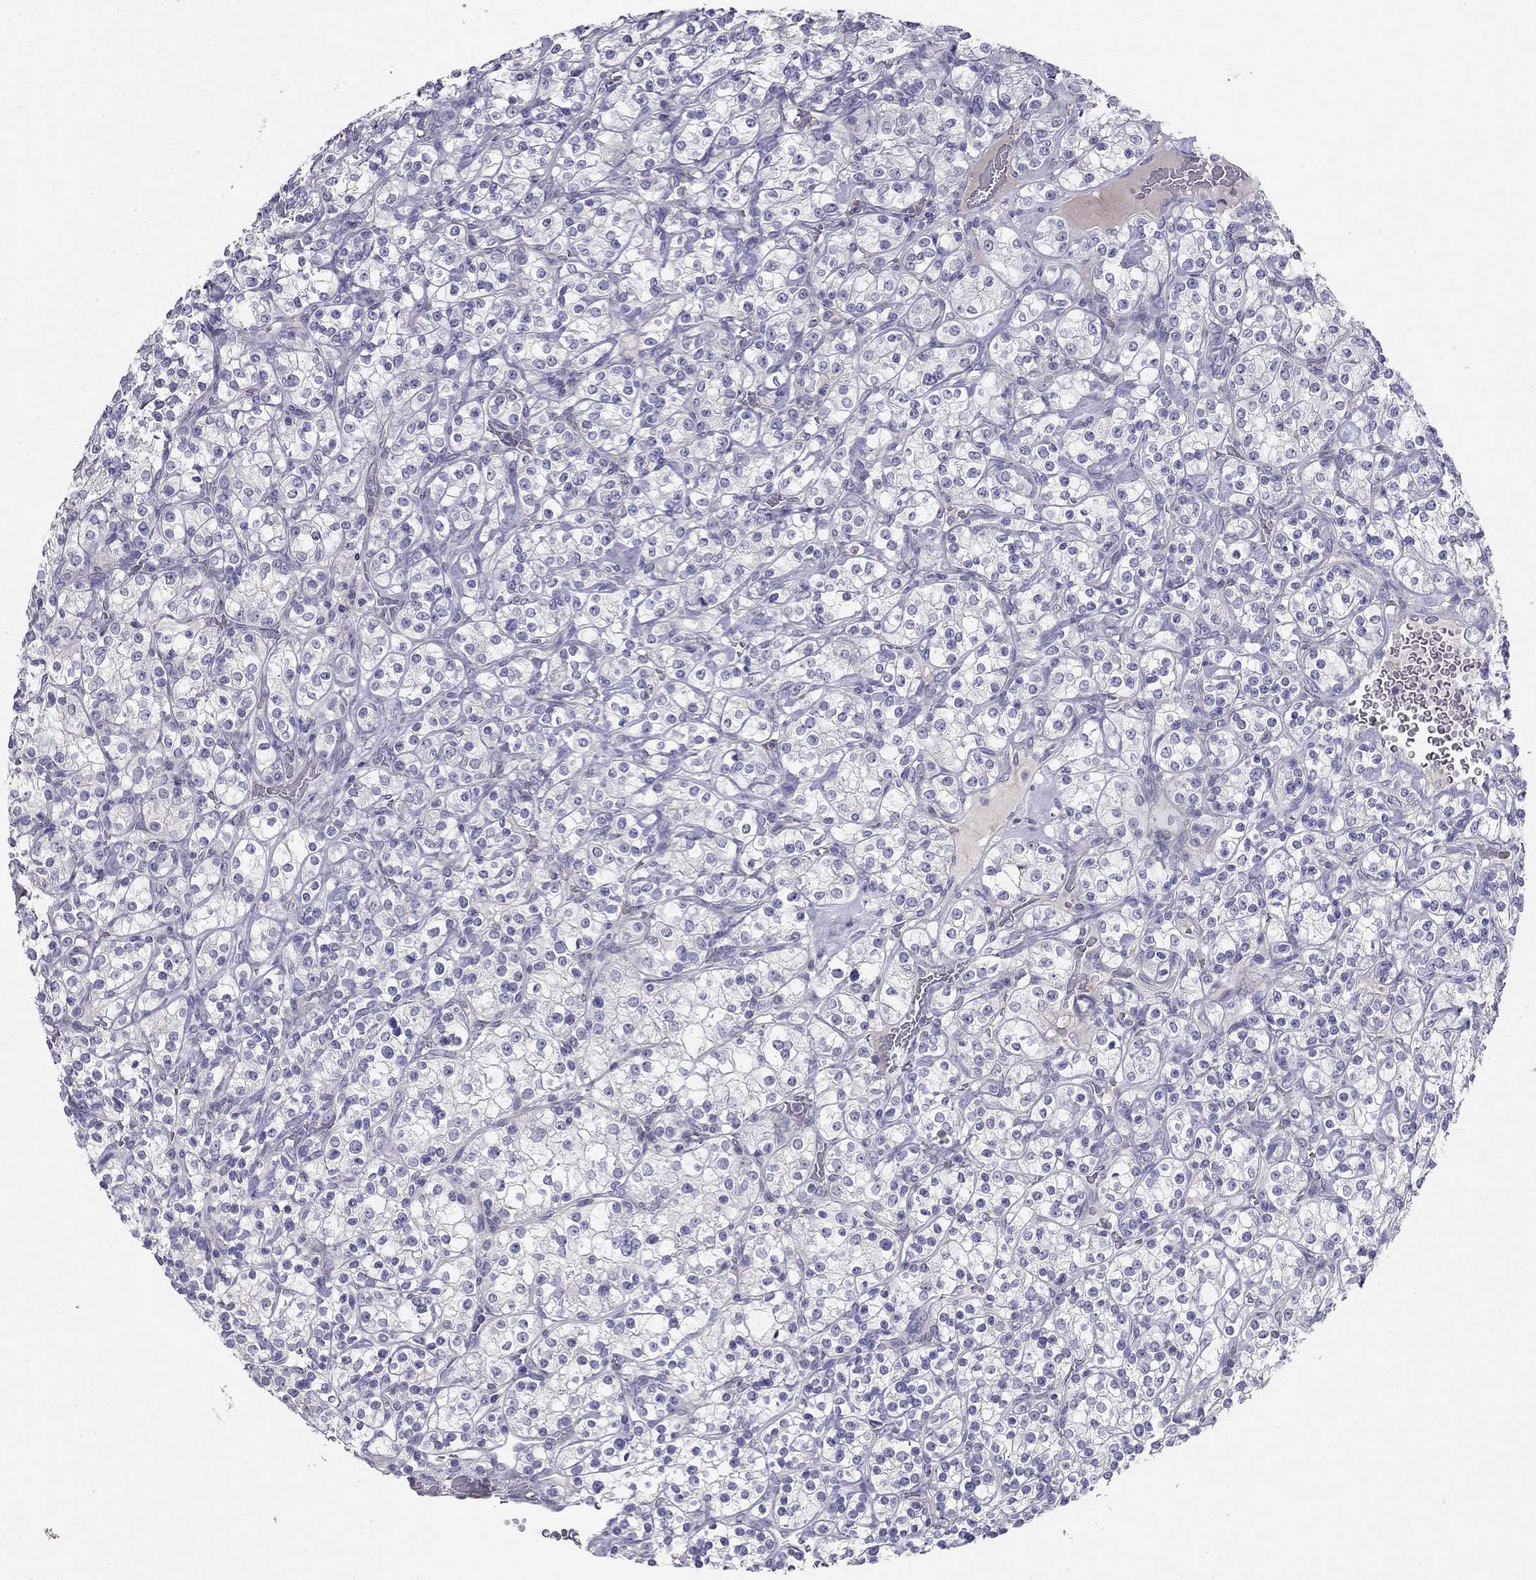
{"staining": {"intensity": "negative", "quantity": "none", "location": "none"}, "tissue": "renal cancer", "cell_type": "Tumor cells", "image_type": "cancer", "snomed": [{"axis": "morphology", "description": "Adenocarcinoma, NOS"}, {"axis": "topography", "description": "Kidney"}], "caption": "Renal adenocarcinoma was stained to show a protein in brown. There is no significant positivity in tumor cells.", "gene": "LY6H", "patient": {"sex": "male", "age": 77}}